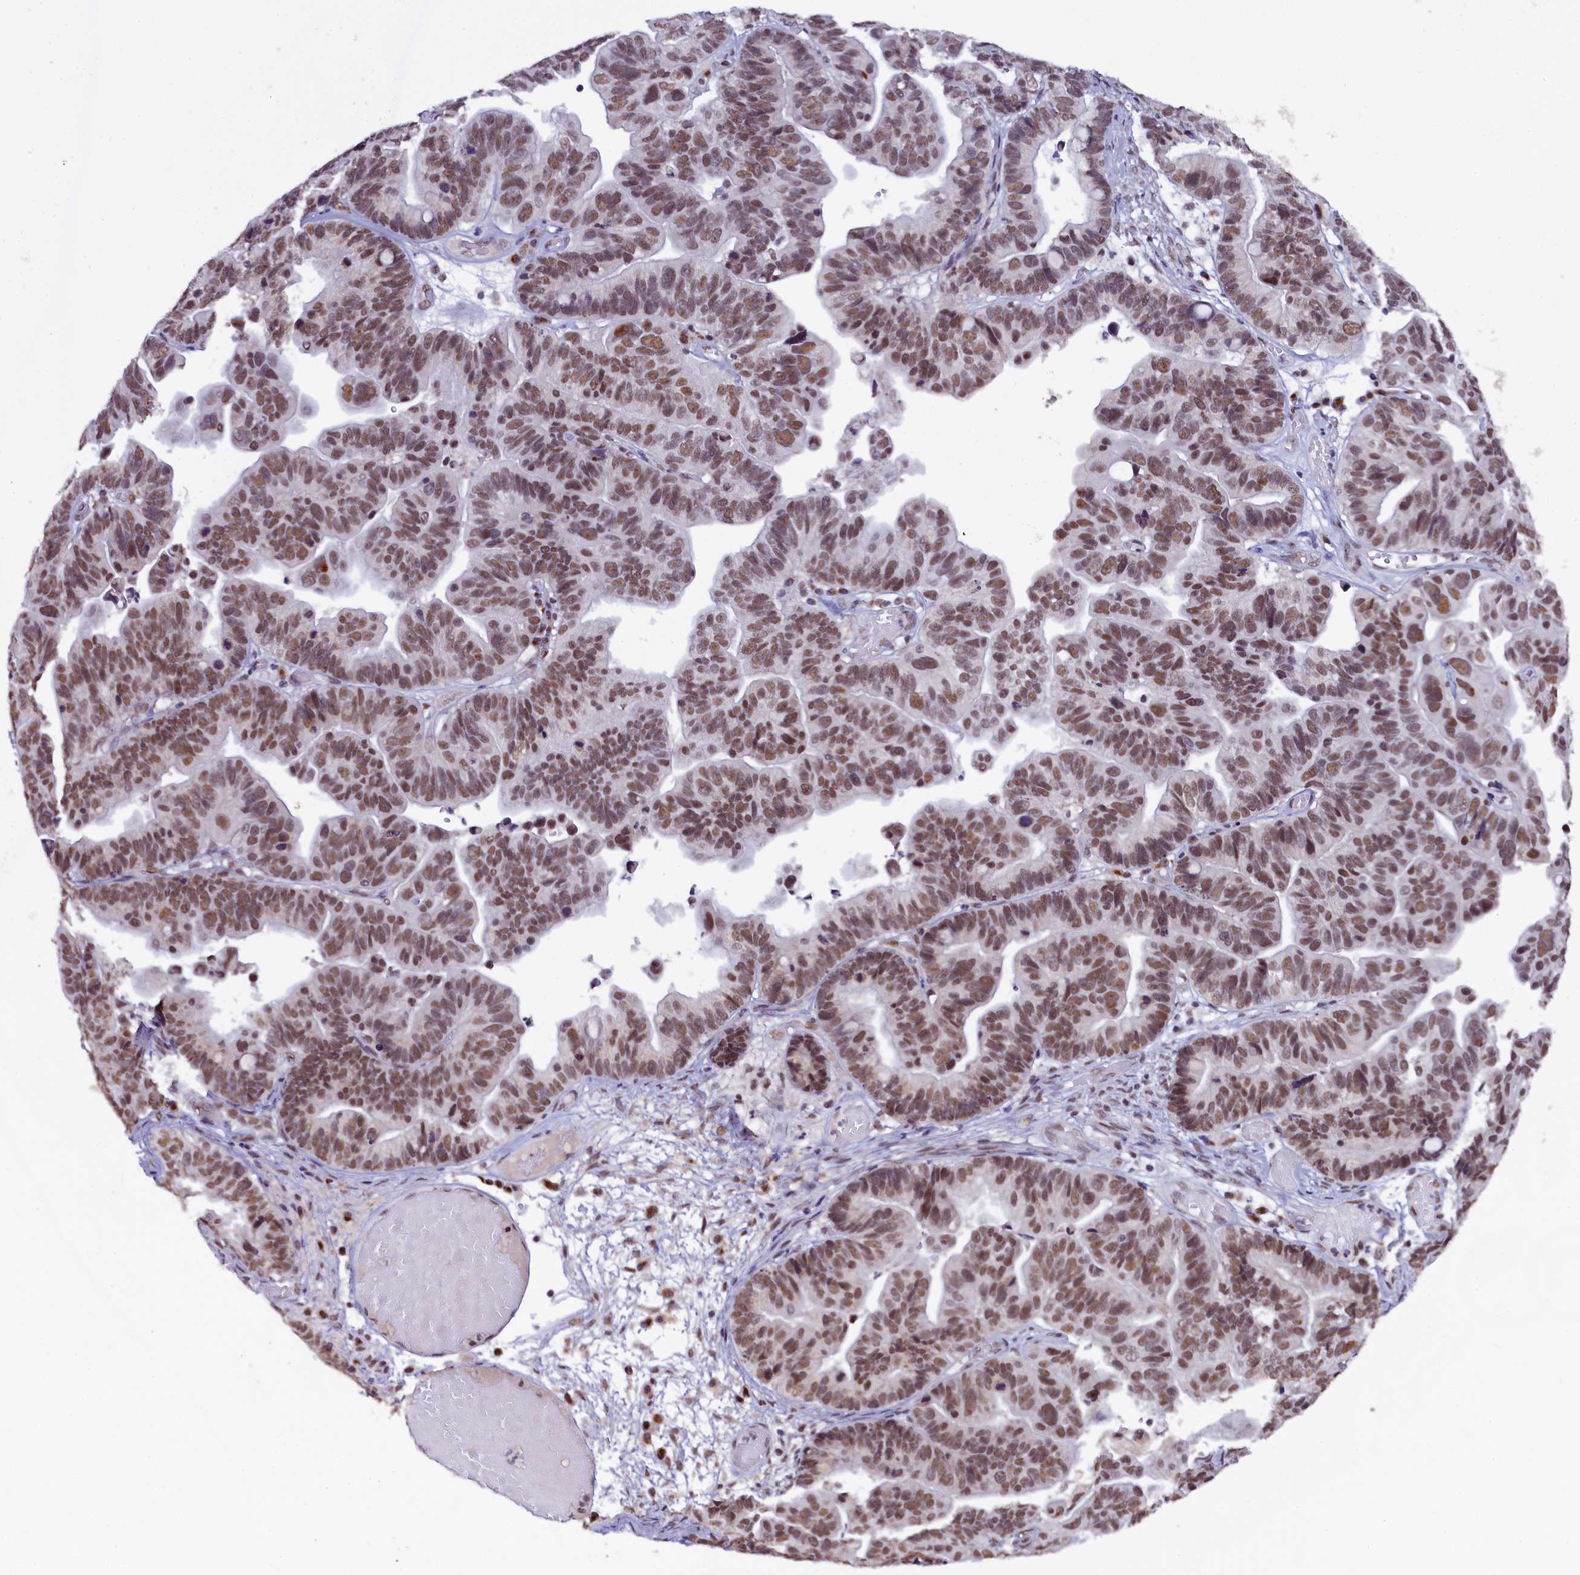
{"staining": {"intensity": "moderate", "quantity": ">75%", "location": "nuclear"}, "tissue": "ovarian cancer", "cell_type": "Tumor cells", "image_type": "cancer", "snomed": [{"axis": "morphology", "description": "Cystadenocarcinoma, serous, NOS"}, {"axis": "topography", "description": "Ovary"}], "caption": "A brown stain highlights moderate nuclear positivity of a protein in human ovarian cancer tumor cells. The staining is performed using DAB (3,3'-diaminobenzidine) brown chromogen to label protein expression. The nuclei are counter-stained blue using hematoxylin.", "gene": "NCBP1", "patient": {"sex": "female", "age": 56}}